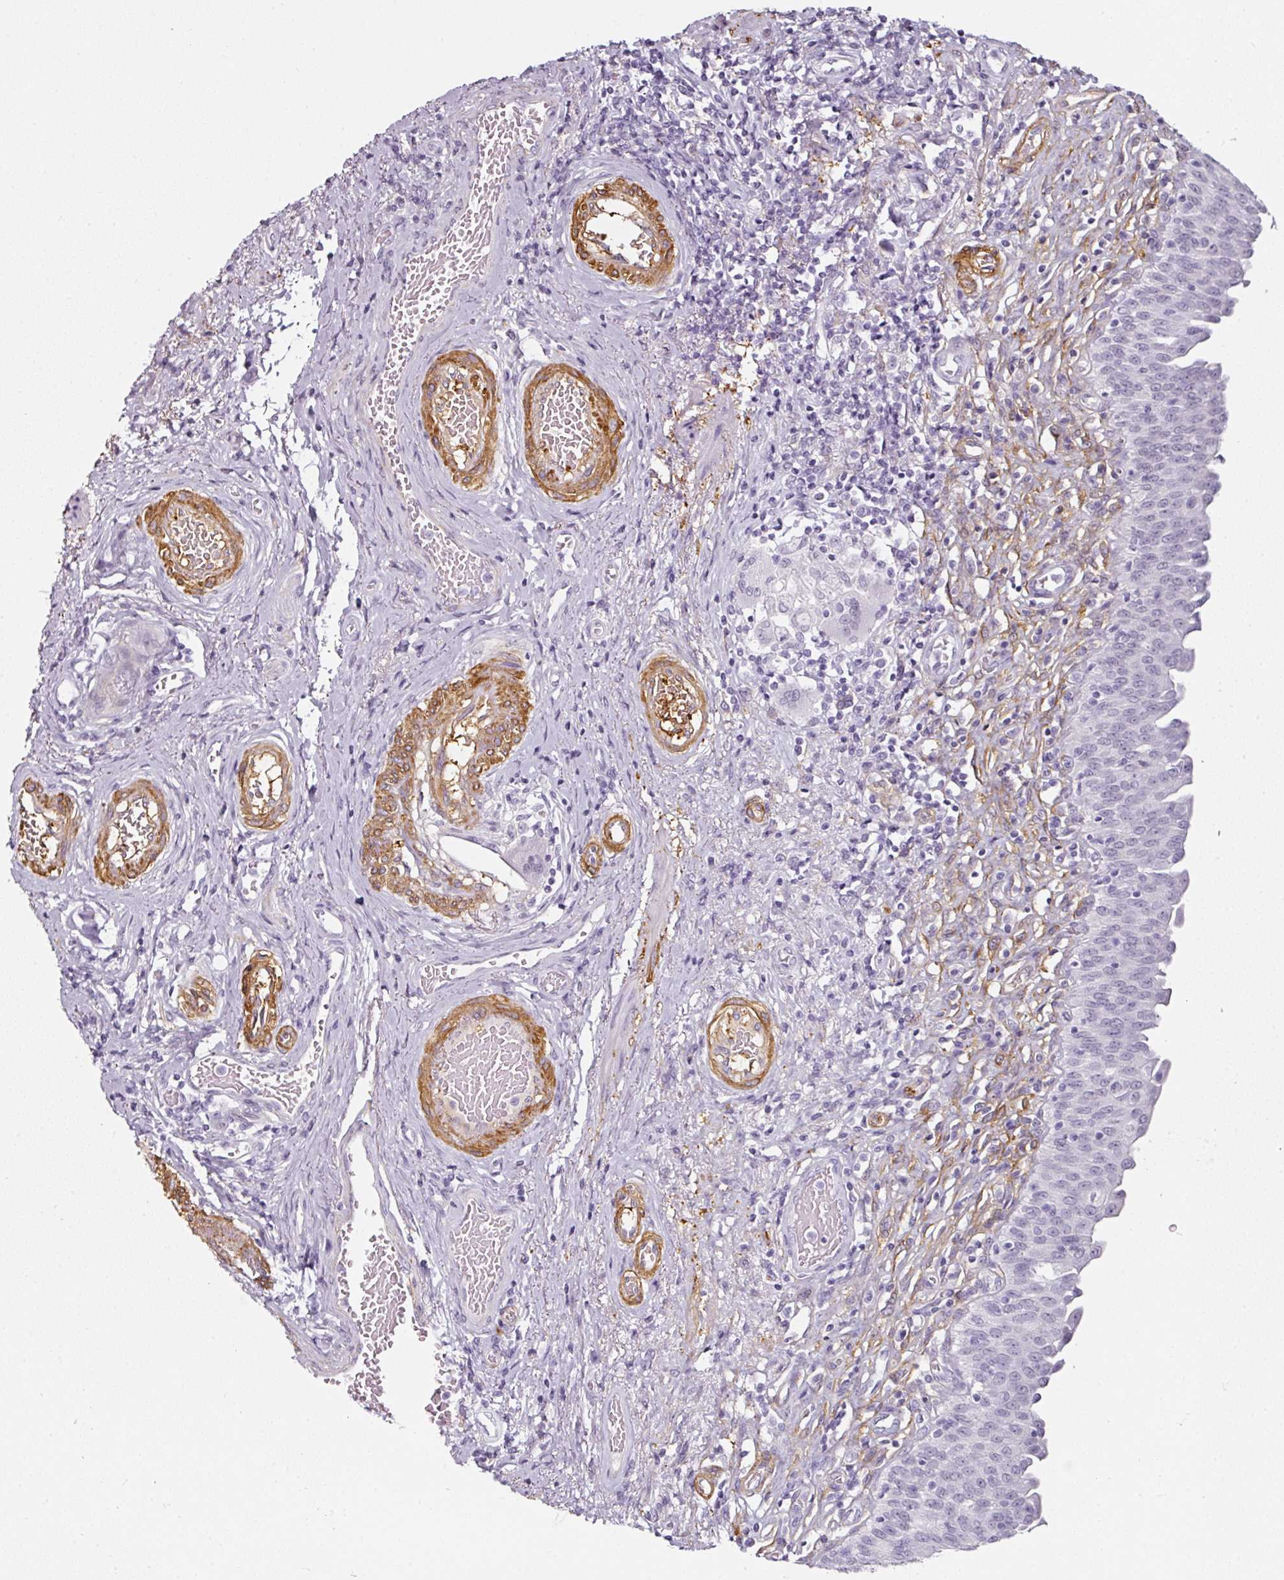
{"staining": {"intensity": "negative", "quantity": "none", "location": "none"}, "tissue": "urinary bladder", "cell_type": "Urothelial cells", "image_type": "normal", "snomed": [{"axis": "morphology", "description": "Normal tissue, NOS"}, {"axis": "topography", "description": "Urinary bladder"}], "caption": "This is an IHC histopathology image of unremarkable human urinary bladder. There is no positivity in urothelial cells.", "gene": "CAP2", "patient": {"sex": "male", "age": 71}}